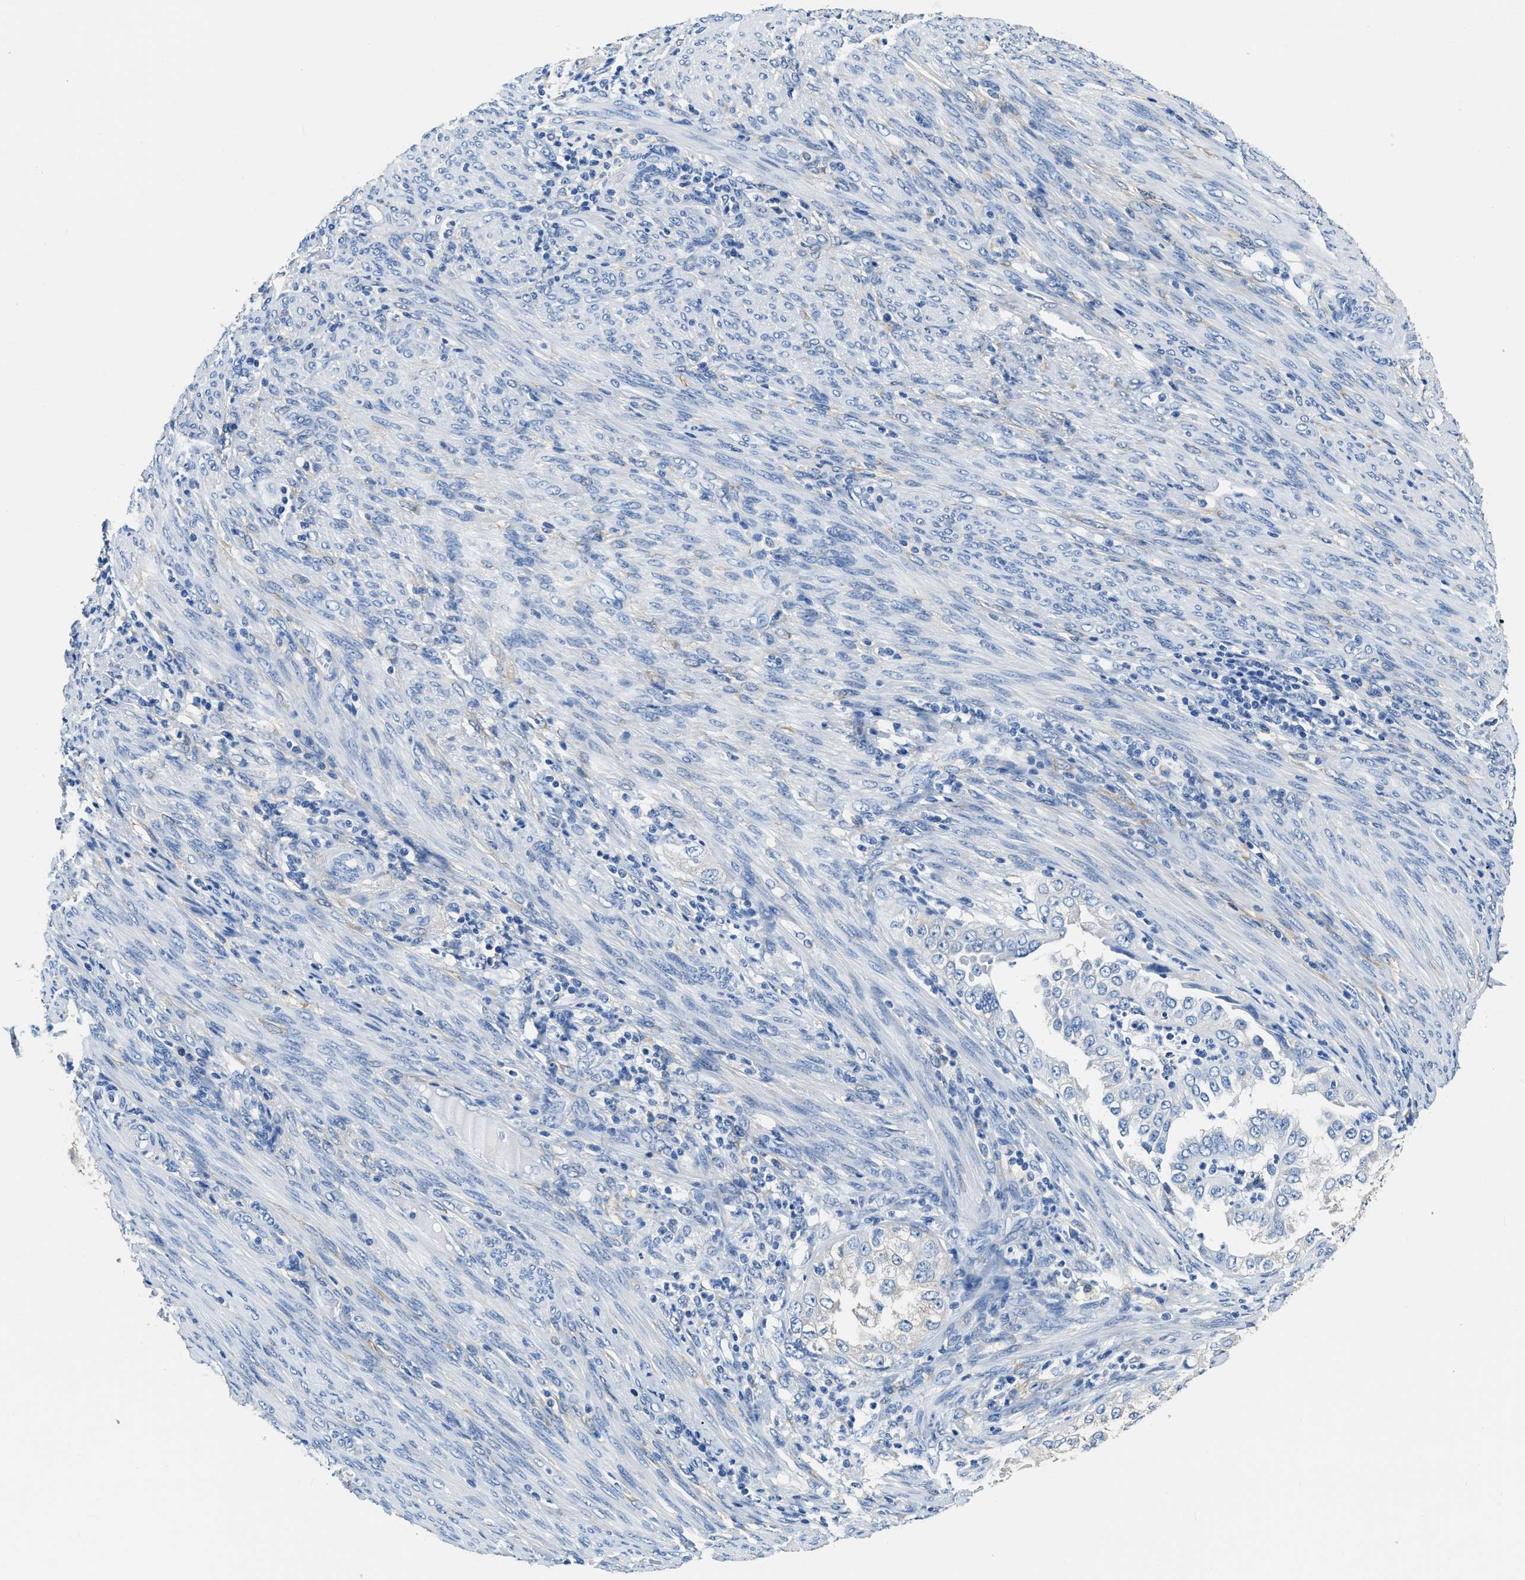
{"staining": {"intensity": "negative", "quantity": "none", "location": "none"}, "tissue": "endometrial cancer", "cell_type": "Tumor cells", "image_type": "cancer", "snomed": [{"axis": "morphology", "description": "Adenocarcinoma, NOS"}, {"axis": "topography", "description": "Endometrium"}], "caption": "Immunohistochemistry (IHC) photomicrograph of neoplastic tissue: endometrial cancer (adenocarcinoma) stained with DAB demonstrates no significant protein staining in tumor cells.", "gene": "ZDHHC13", "patient": {"sex": "female", "age": 85}}